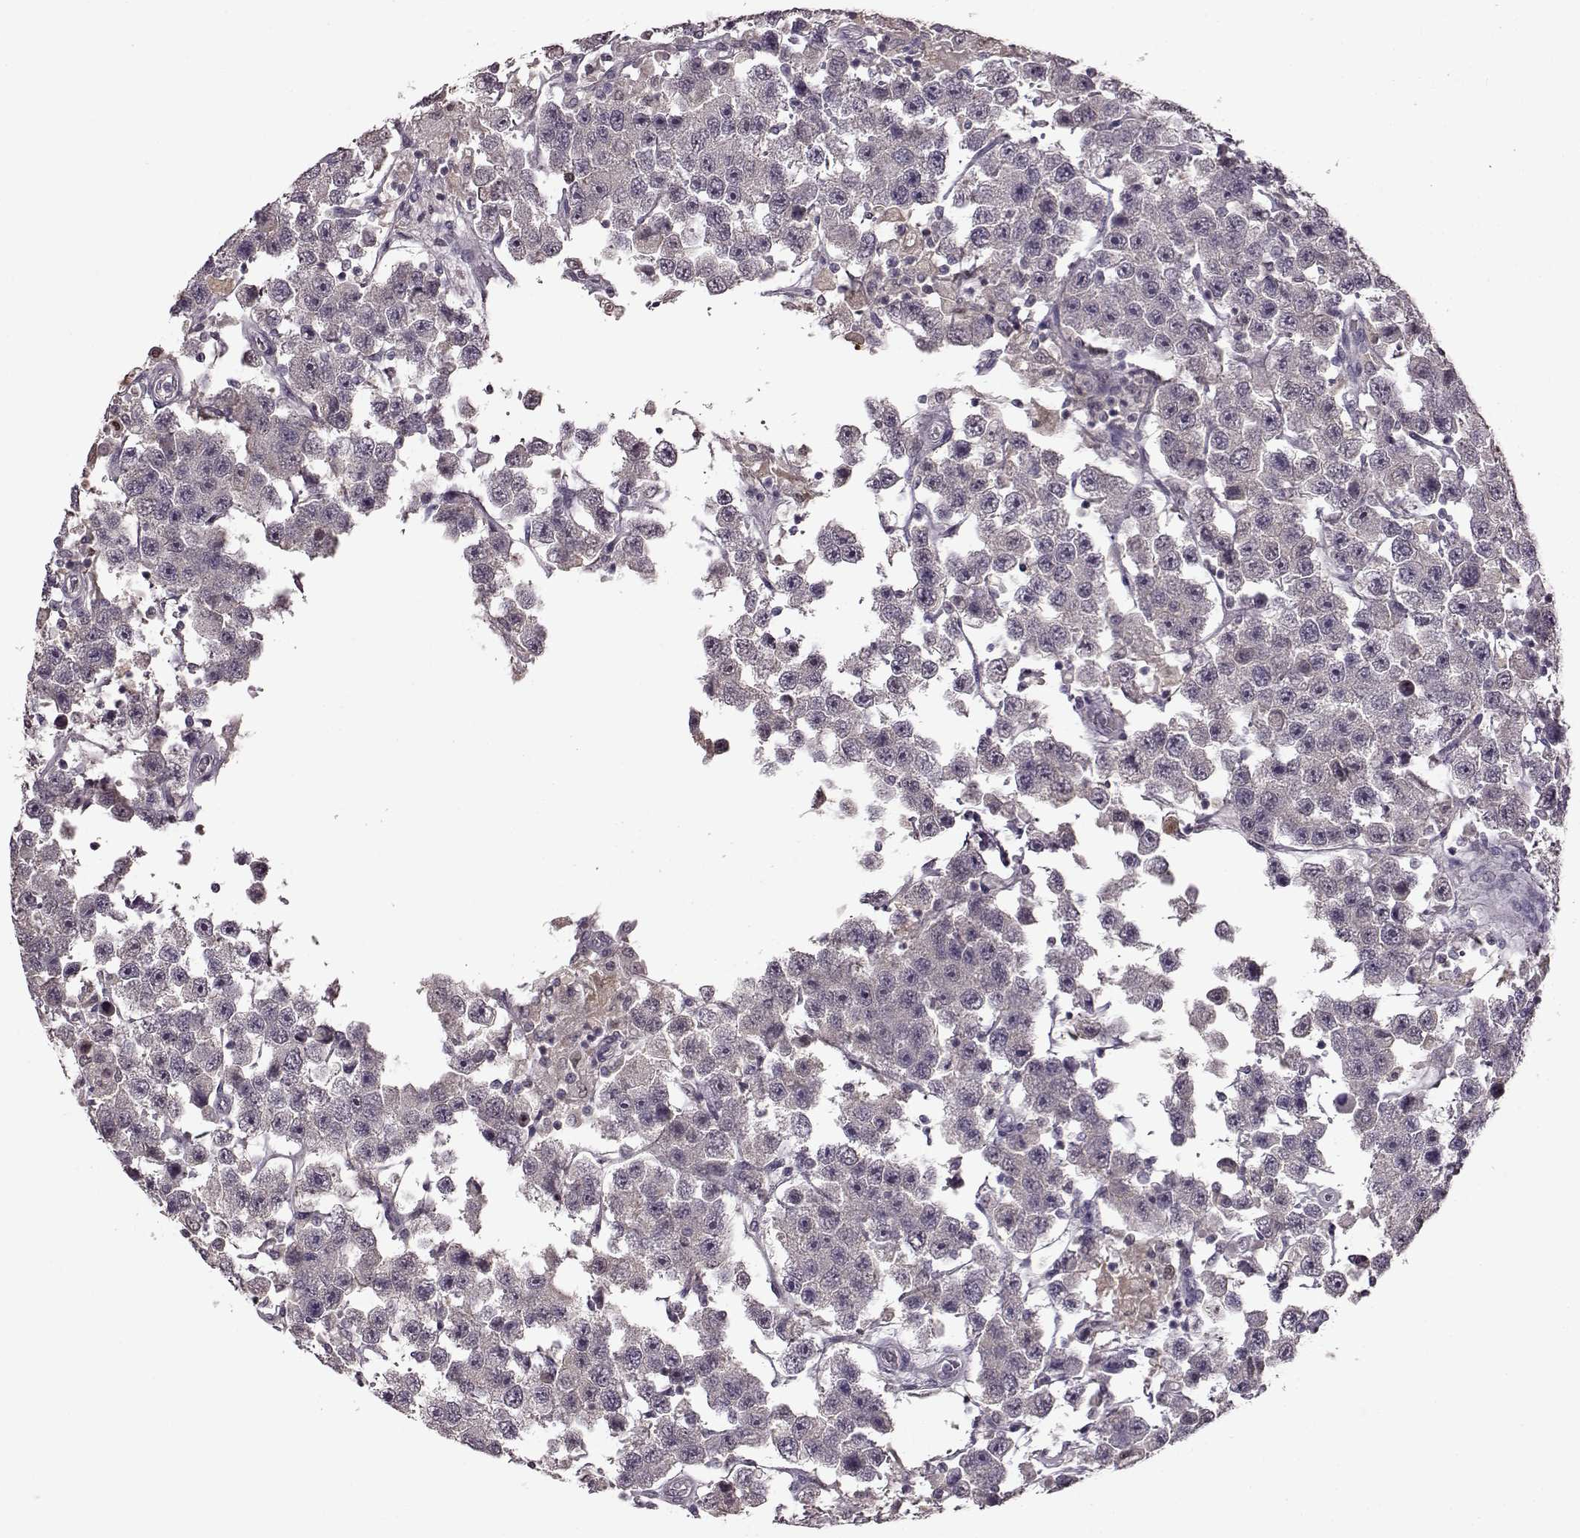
{"staining": {"intensity": "negative", "quantity": "none", "location": "none"}, "tissue": "testis cancer", "cell_type": "Tumor cells", "image_type": "cancer", "snomed": [{"axis": "morphology", "description": "Seminoma, NOS"}, {"axis": "topography", "description": "Testis"}], "caption": "Seminoma (testis) was stained to show a protein in brown. There is no significant expression in tumor cells.", "gene": "CNGA3", "patient": {"sex": "male", "age": 45}}